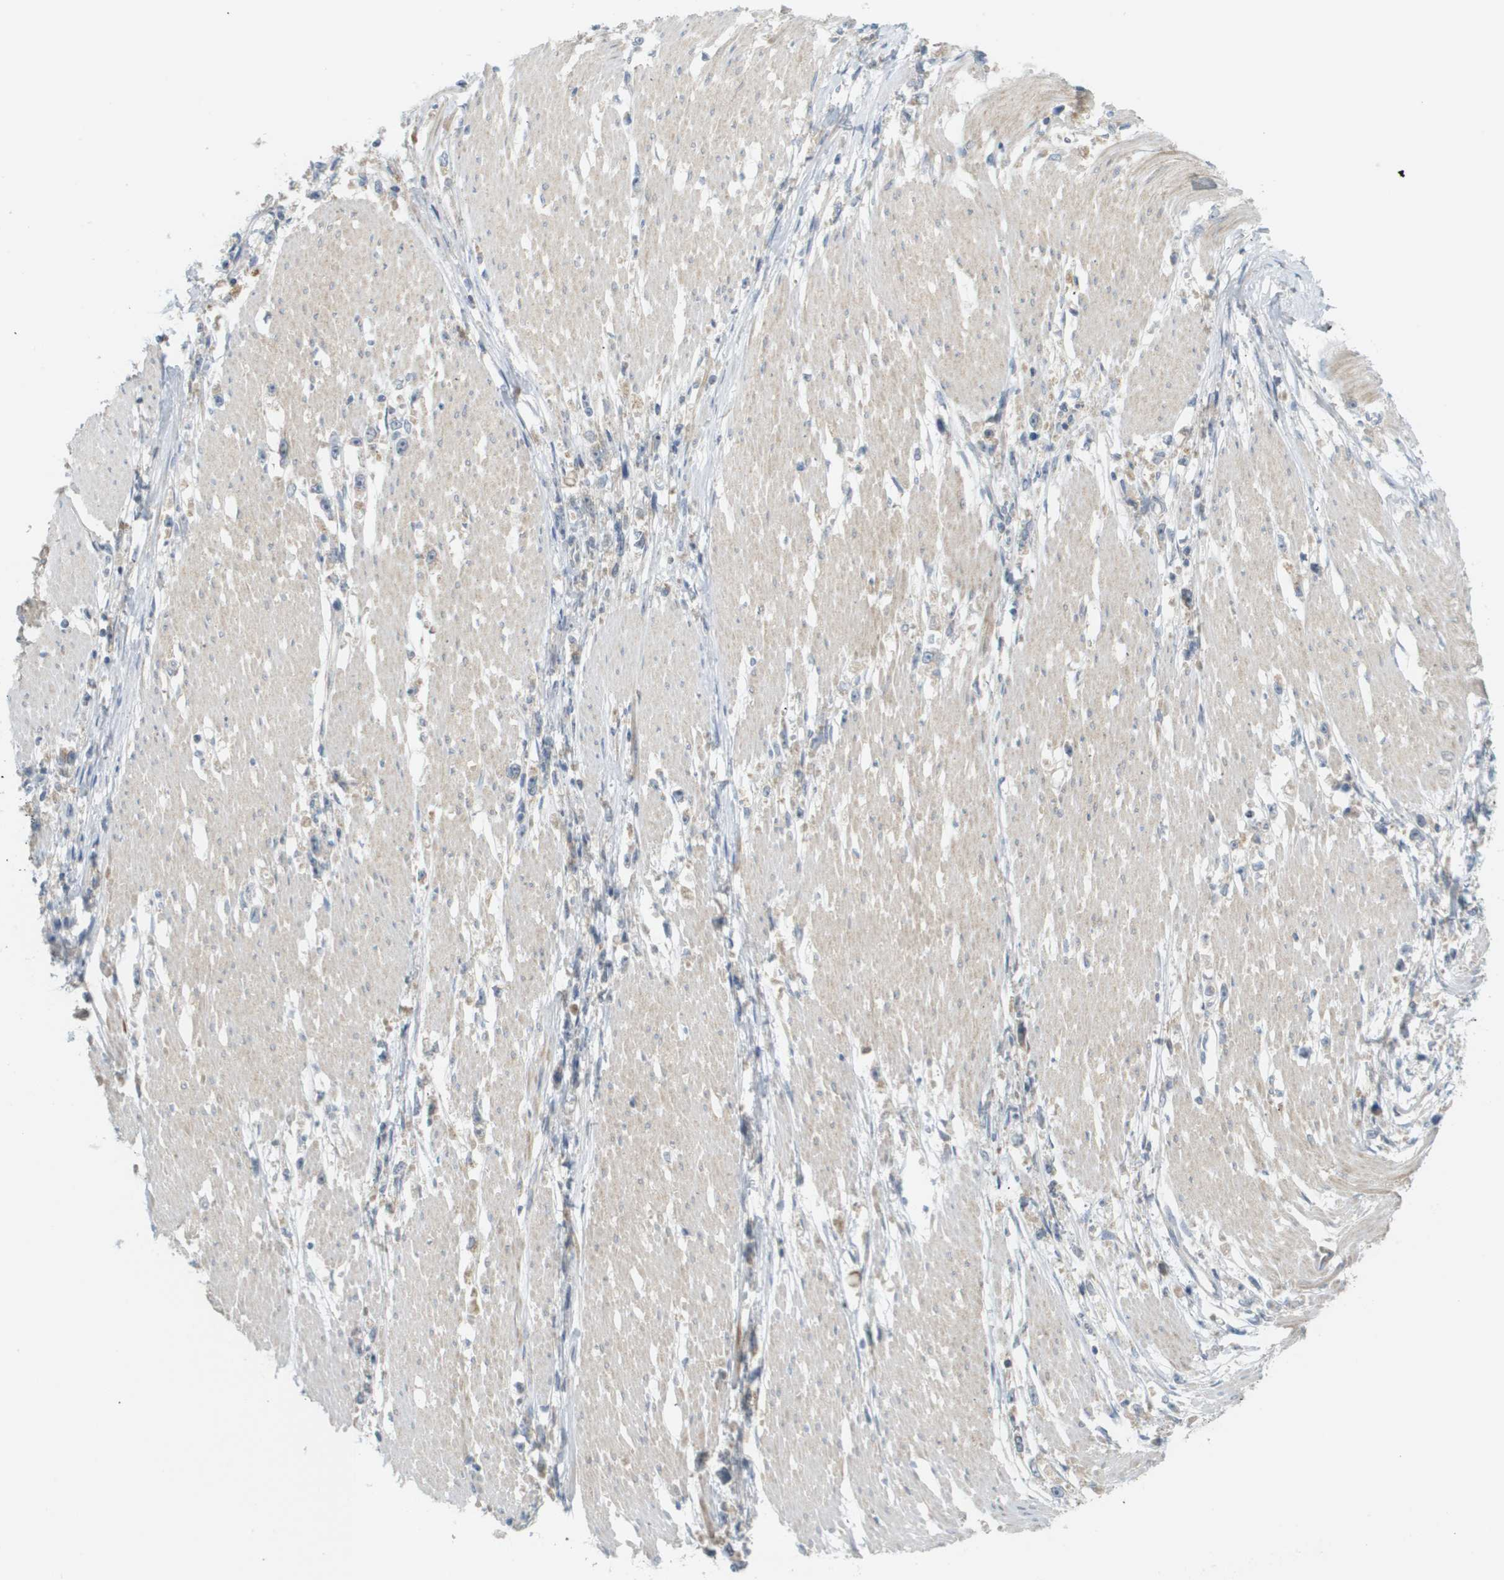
{"staining": {"intensity": "weak", "quantity": "<25%", "location": "cytoplasmic/membranous"}, "tissue": "stomach cancer", "cell_type": "Tumor cells", "image_type": "cancer", "snomed": [{"axis": "morphology", "description": "Adenocarcinoma, NOS"}, {"axis": "topography", "description": "Stomach"}], "caption": "Histopathology image shows no protein expression in tumor cells of stomach cancer tissue. (DAB immunohistochemistry with hematoxylin counter stain).", "gene": "PROC", "patient": {"sex": "female", "age": 59}}